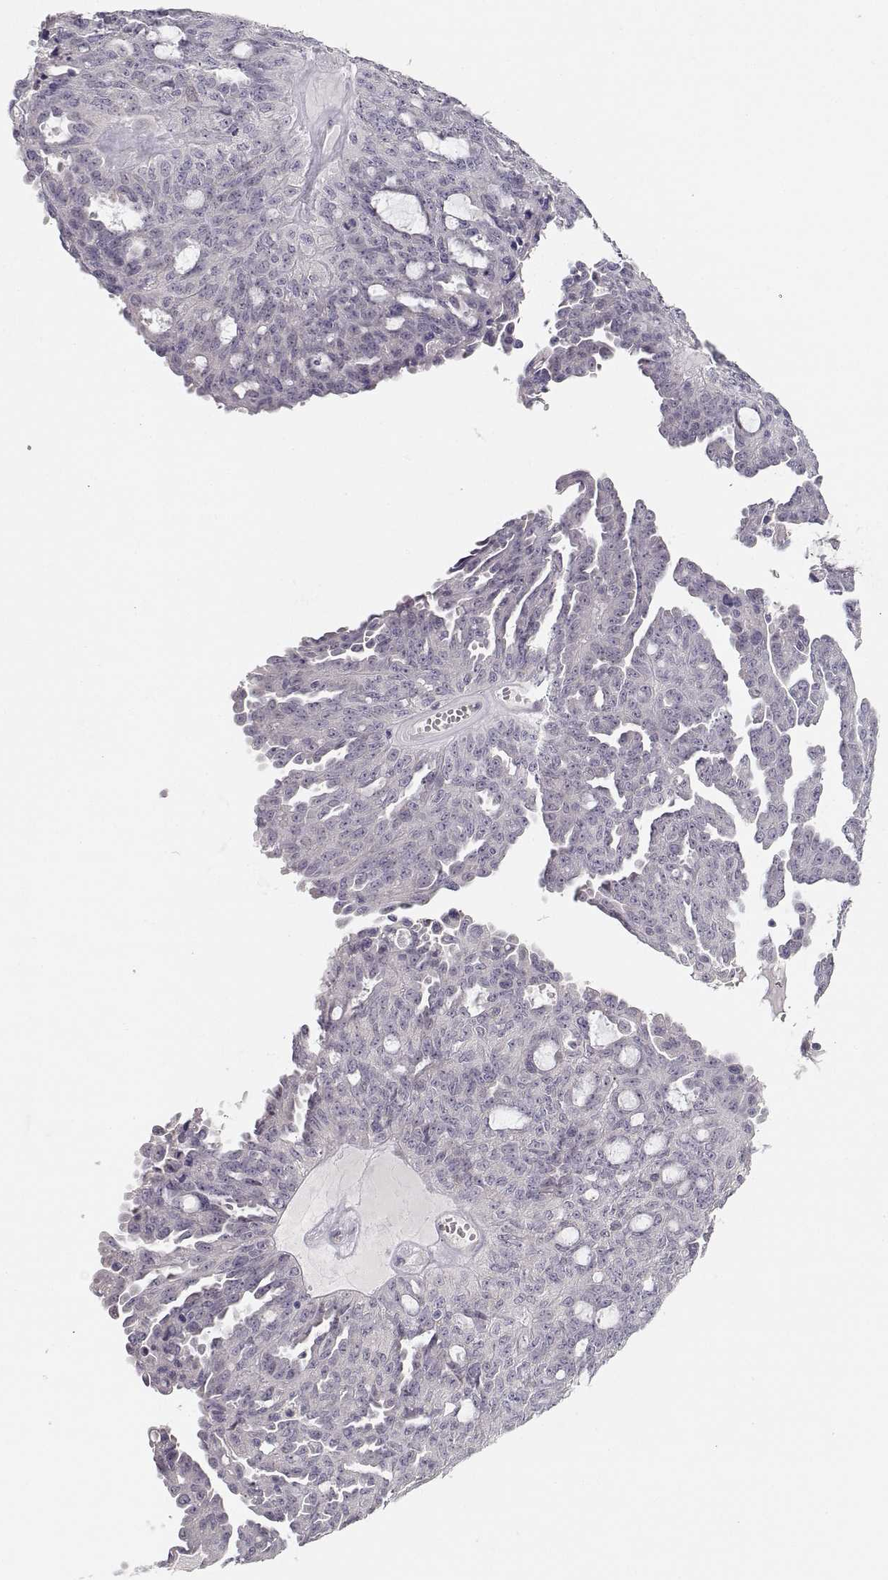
{"staining": {"intensity": "negative", "quantity": "none", "location": "none"}, "tissue": "ovarian cancer", "cell_type": "Tumor cells", "image_type": "cancer", "snomed": [{"axis": "morphology", "description": "Cystadenocarcinoma, serous, NOS"}, {"axis": "topography", "description": "Ovary"}], "caption": "Tumor cells are negative for protein expression in human ovarian serous cystadenocarcinoma.", "gene": "TTC26", "patient": {"sex": "female", "age": 71}}